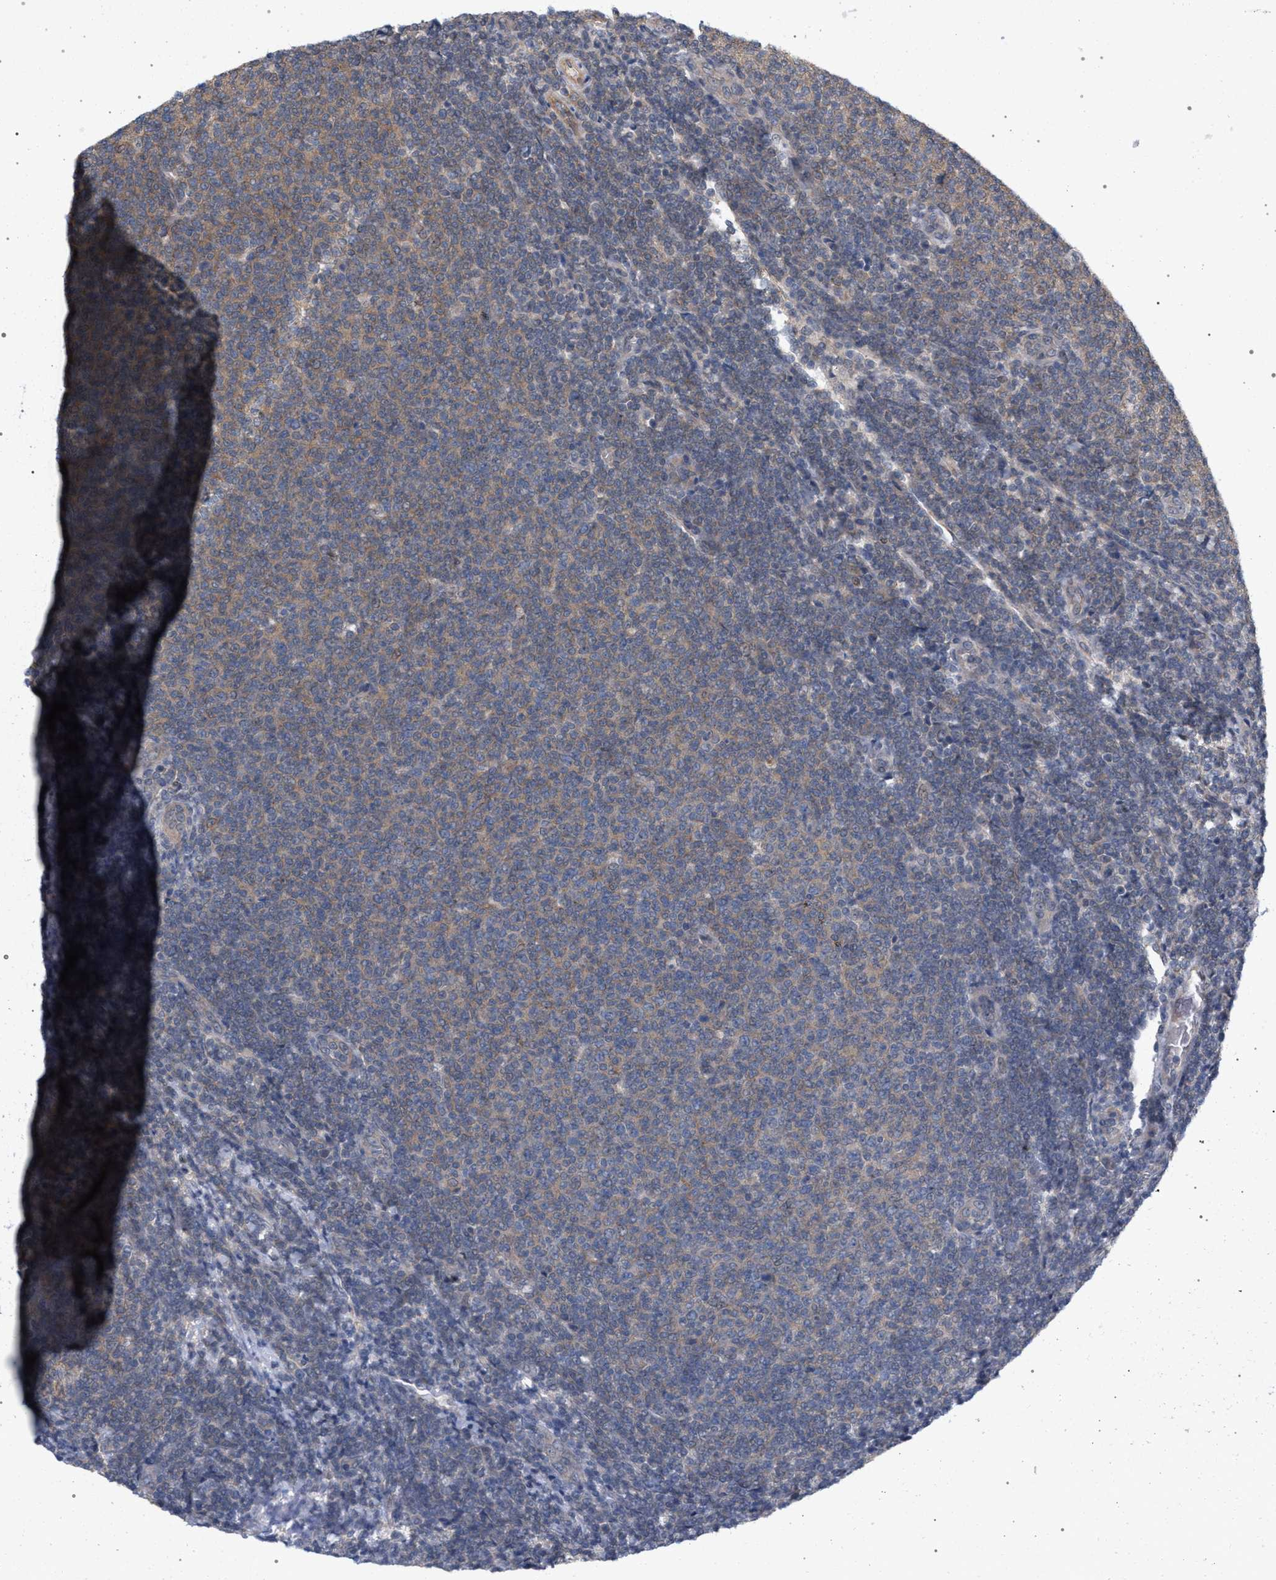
{"staining": {"intensity": "weak", "quantity": "<25%", "location": "cytoplasmic/membranous"}, "tissue": "lymphoma", "cell_type": "Tumor cells", "image_type": "cancer", "snomed": [{"axis": "morphology", "description": "Malignant lymphoma, non-Hodgkin's type, Low grade"}, {"axis": "topography", "description": "Lymph node"}], "caption": "The immunohistochemistry (IHC) photomicrograph has no significant expression in tumor cells of malignant lymphoma, non-Hodgkin's type (low-grade) tissue.", "gene": "ARPC5L", "patient": {"sex": "male", "age": 66}}